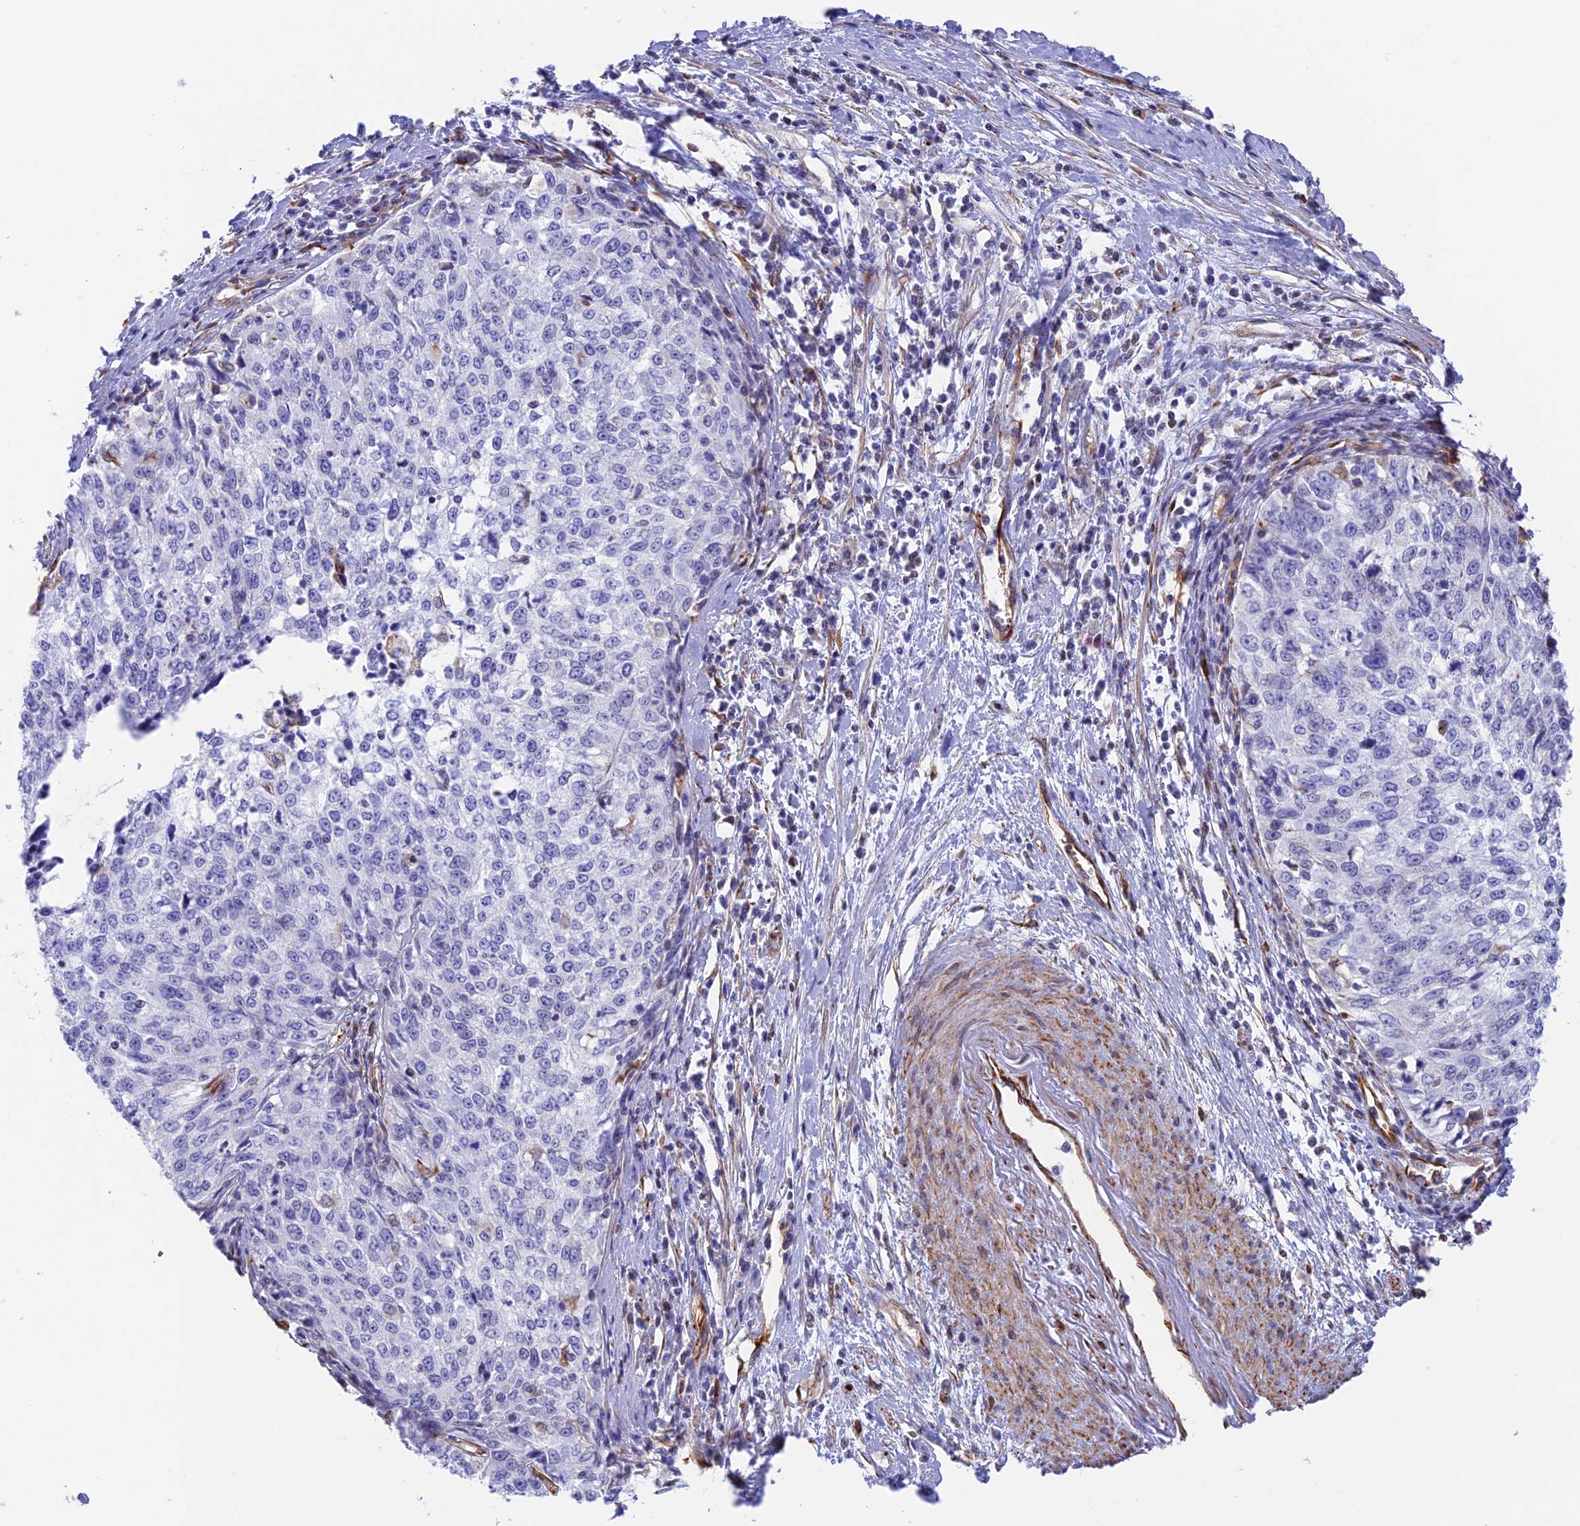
{"staining": {"intensity": "negative", "quantity": "none", "location": "none"}, "tissue": "cervical cancer", "cell_type": "Tumor cells", "image_type": "cancer", "snomed": [{"axis": "morphology", "description": "Squamous cell carcinoma, NOS"}, {"axis": "topography", "description": "Cervix"}], "caption": "Squamous cell carcinoma (cervical) was stained to show a protein in brown. There is no significant expression in tumor cells.", "gene": "ZNF652", "patient": {"sex": "female", "age": 57}}